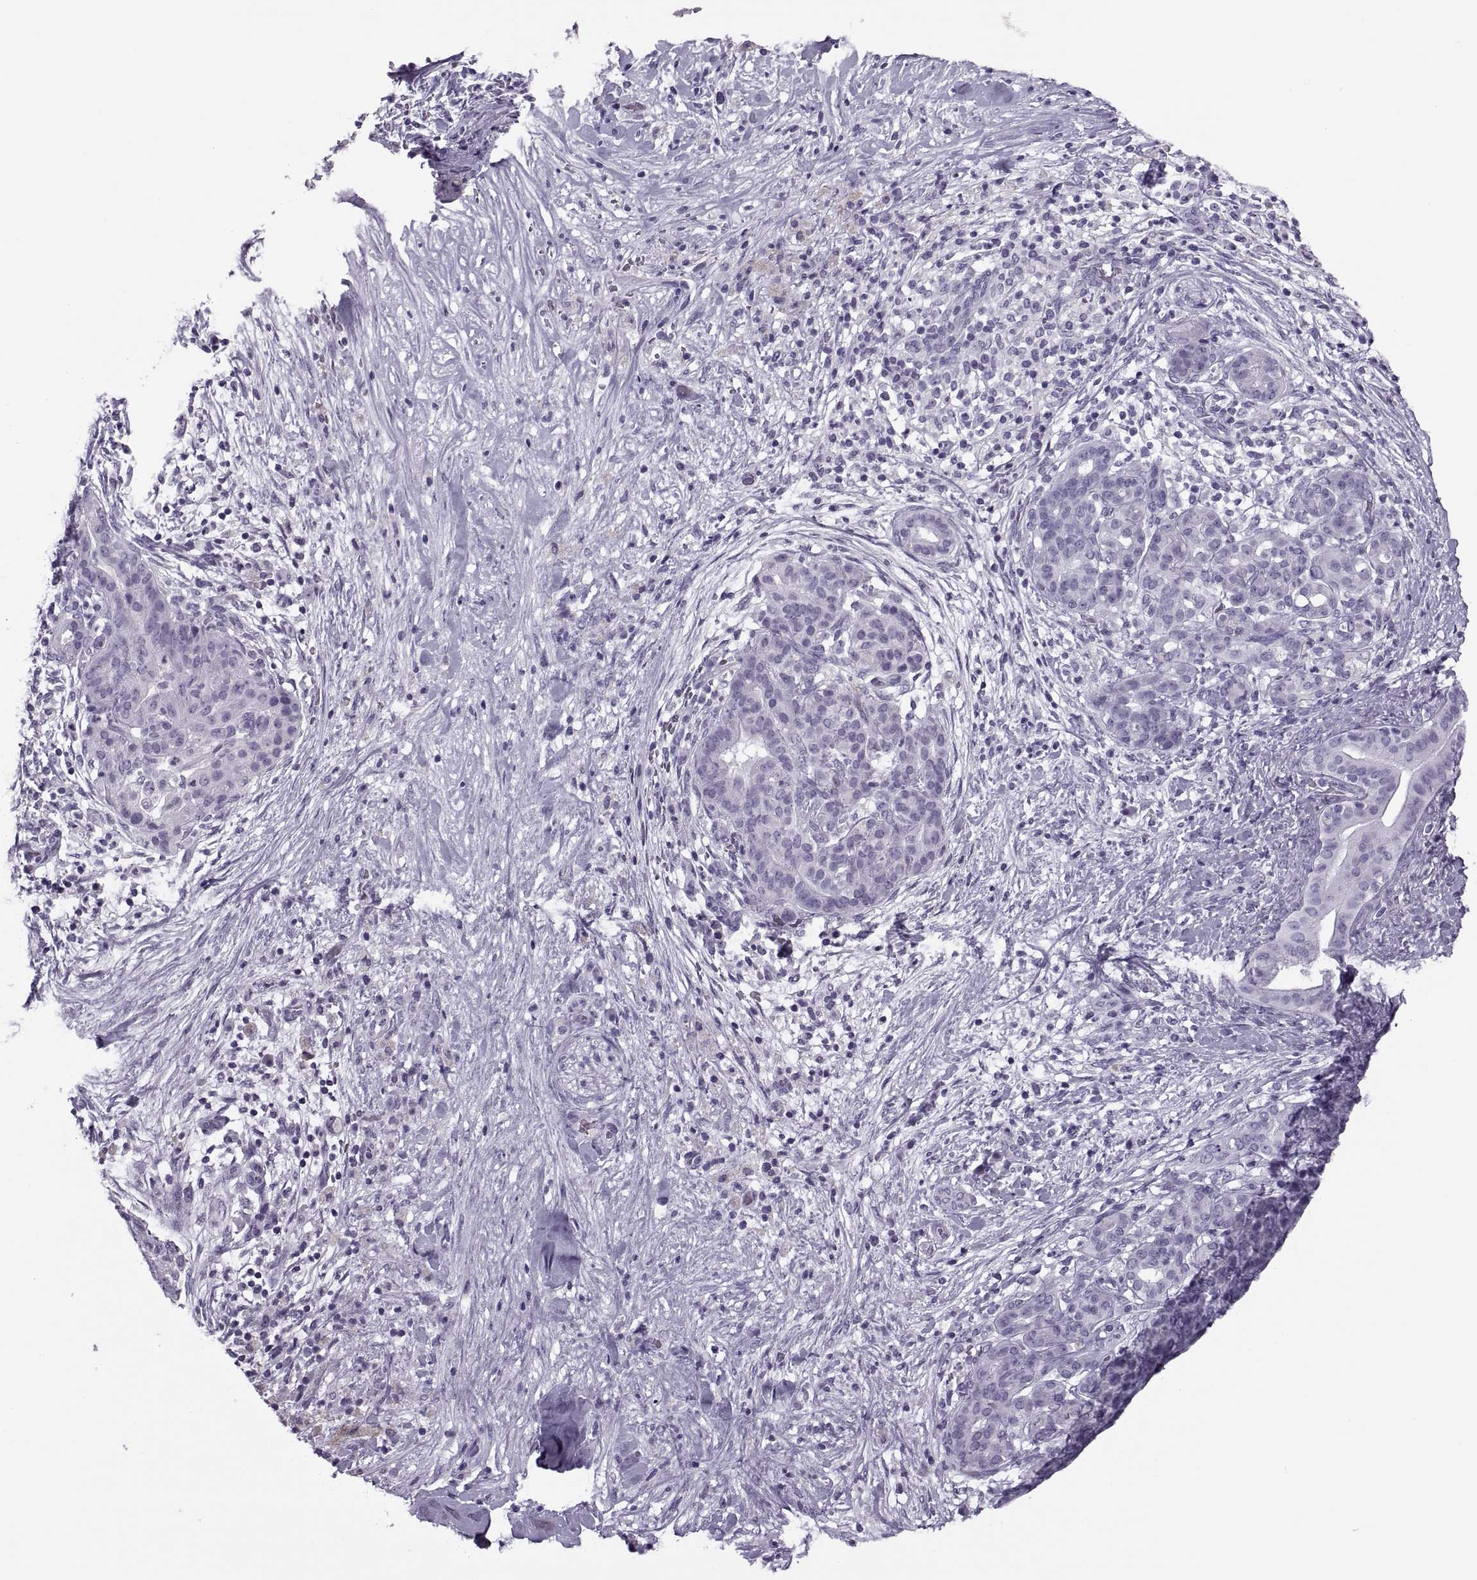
{"staining": {"intensity": "negative", "quantity": "none", "location": "none"}, "tissue": "pancreatic cancer", "cell_type": "Tumor cells", "image_type": "cancer", "snomed": [{"axis": "morphology", "description": "Adenocarcinoma, NOS"}, {"axis": "topography", "description": "Pancreas"}], "caption": "Photomicrograph shows no significant protein staining in tumor cells of adenocarcinoma (pancreatic).", "gene": "FAM24A", "patient": {"sex": "male", "age": 44}}